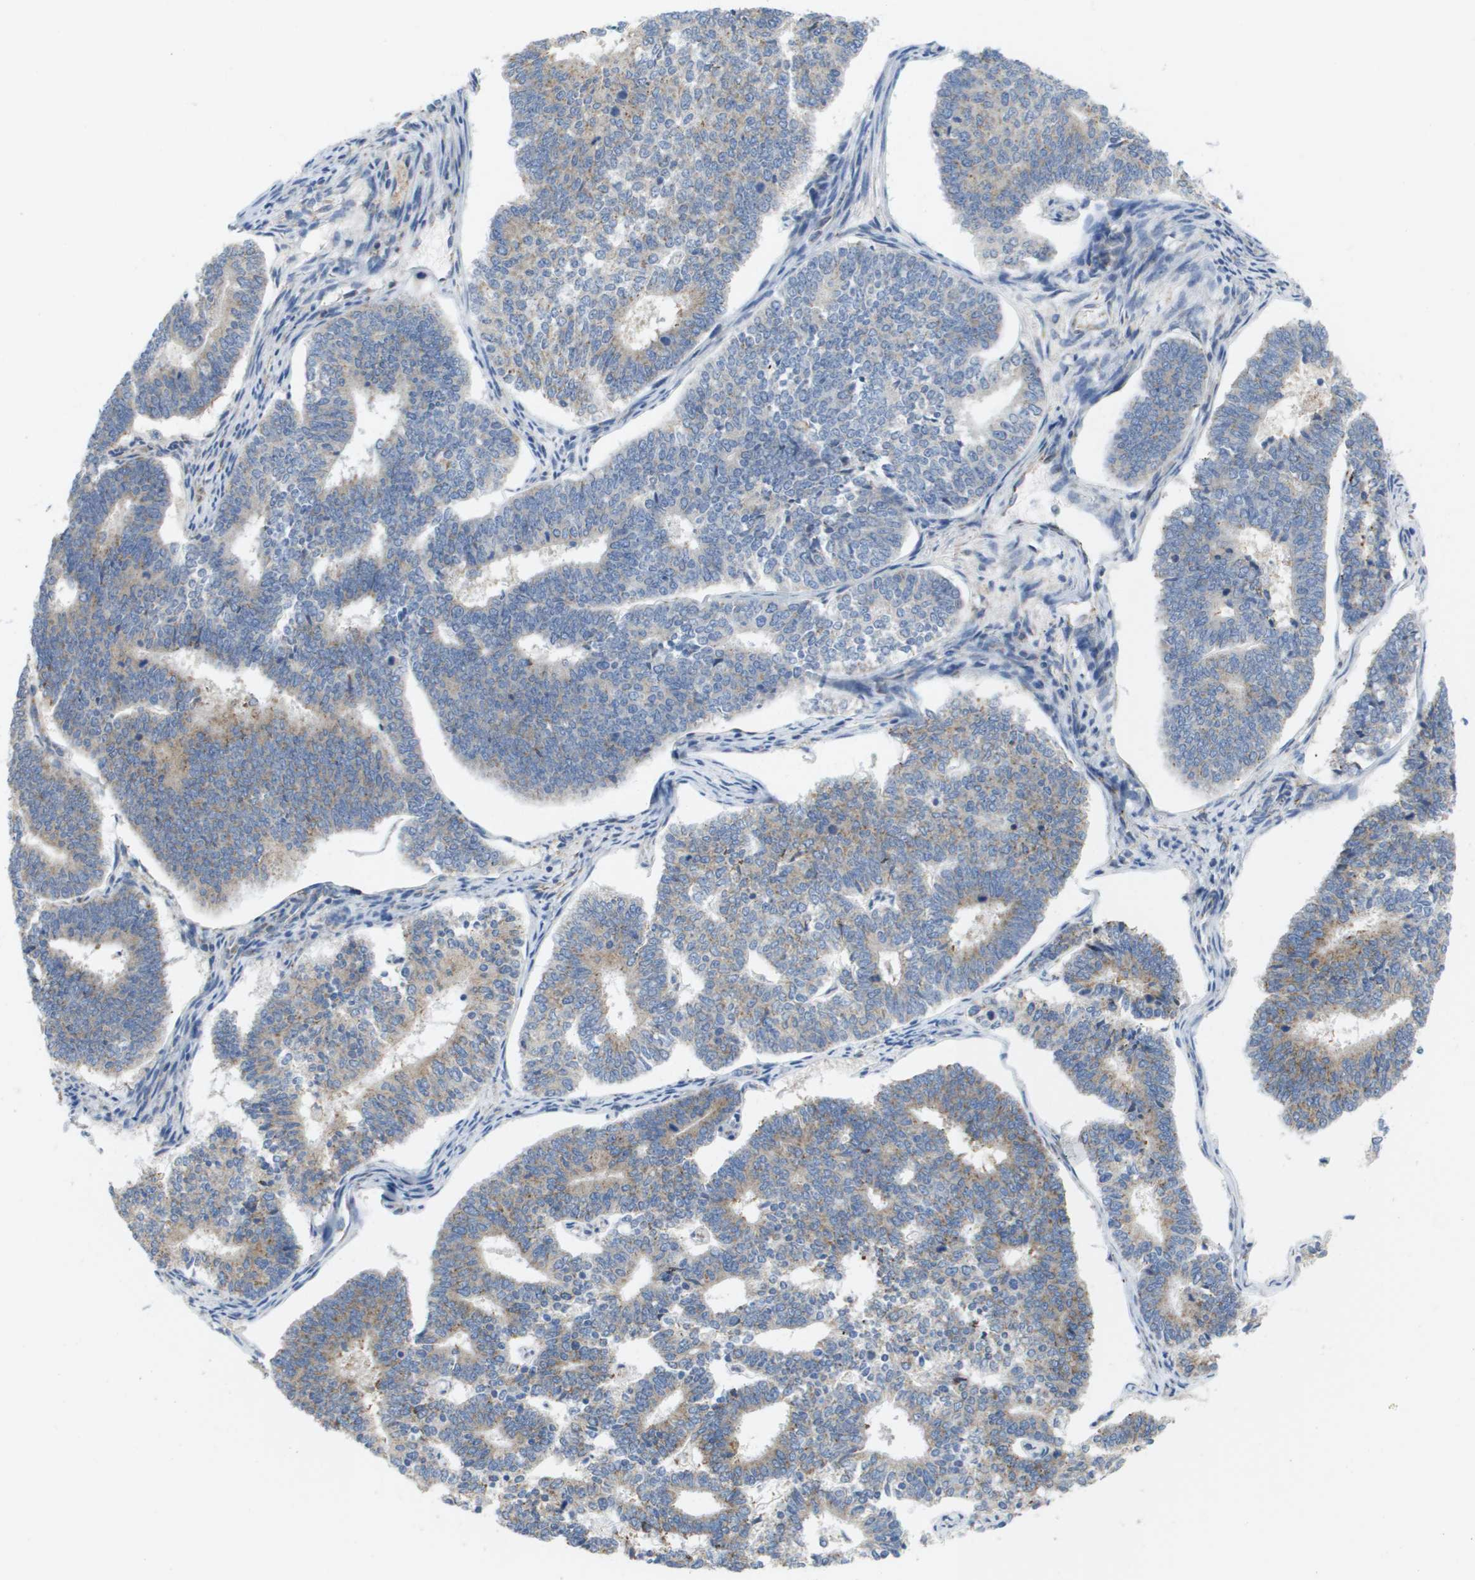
{"staining": {"intensity": "weak", "quantity": "25%-75%", "location": "cytoplasmic/membranous"}, "tissue": "endometrial cancer", "cell_type": "Tumor cells", "image_type": "cancer", "snomed": [{"axis": "morphology", "description": "Adenocarcinoma, NOS"}, {"axis": "topography", "description": "Endometrium"}], "caption": "This is an image of IHC staining of endometrial adenocarcinoma, which shows weak positivity in the cytoplasmic/membranous of tumor cells.", "gene": "CD3G", "patient": {"sex": "female", "age": 70}}